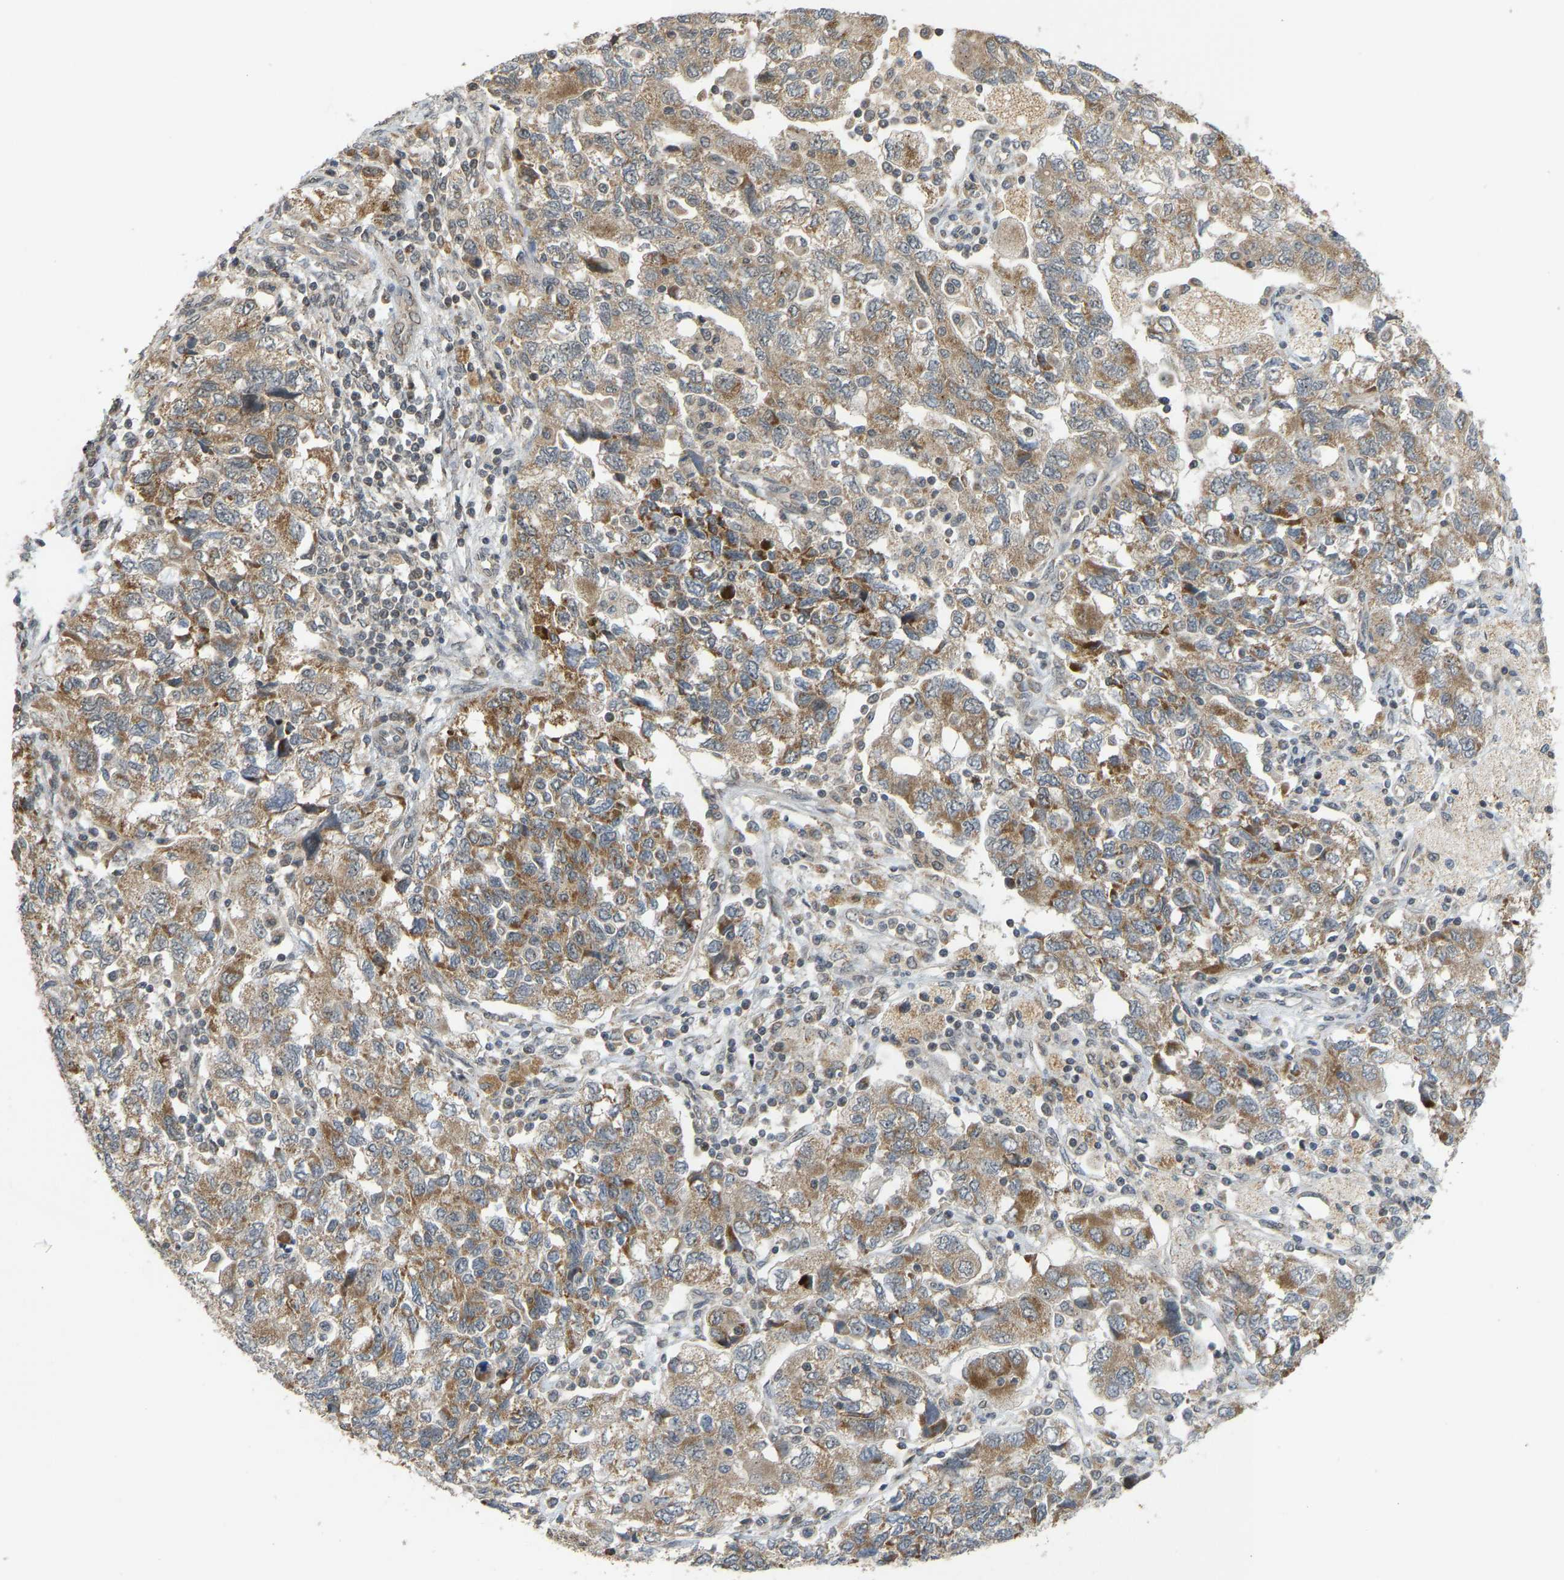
{"staining": {"intensity": "moderate", "quantity": ">75%", "location": "cytoplasmic/membranous"}, "tissue": "ovarian cancer", "cell_type": "Tumor cells", "image_type": "cancer", "snomed": [{"axis": "morphology", "description": "Carcinoma, NOS"}, {"axis": "morphology", "description": "Cystadenocarcinoma, serous, NOS"}, {"axis": "topography", "description": "Ovary"}], "caption": "This micrograph demonstrates IHC staining of human serous cystadenocarcinoma (ovarian), with medium moderate cytoplasmic/membranous expression in about >75% of tumor cells.", "gene": "ACADS", "patient": {"sex": "female", "age": 69}}